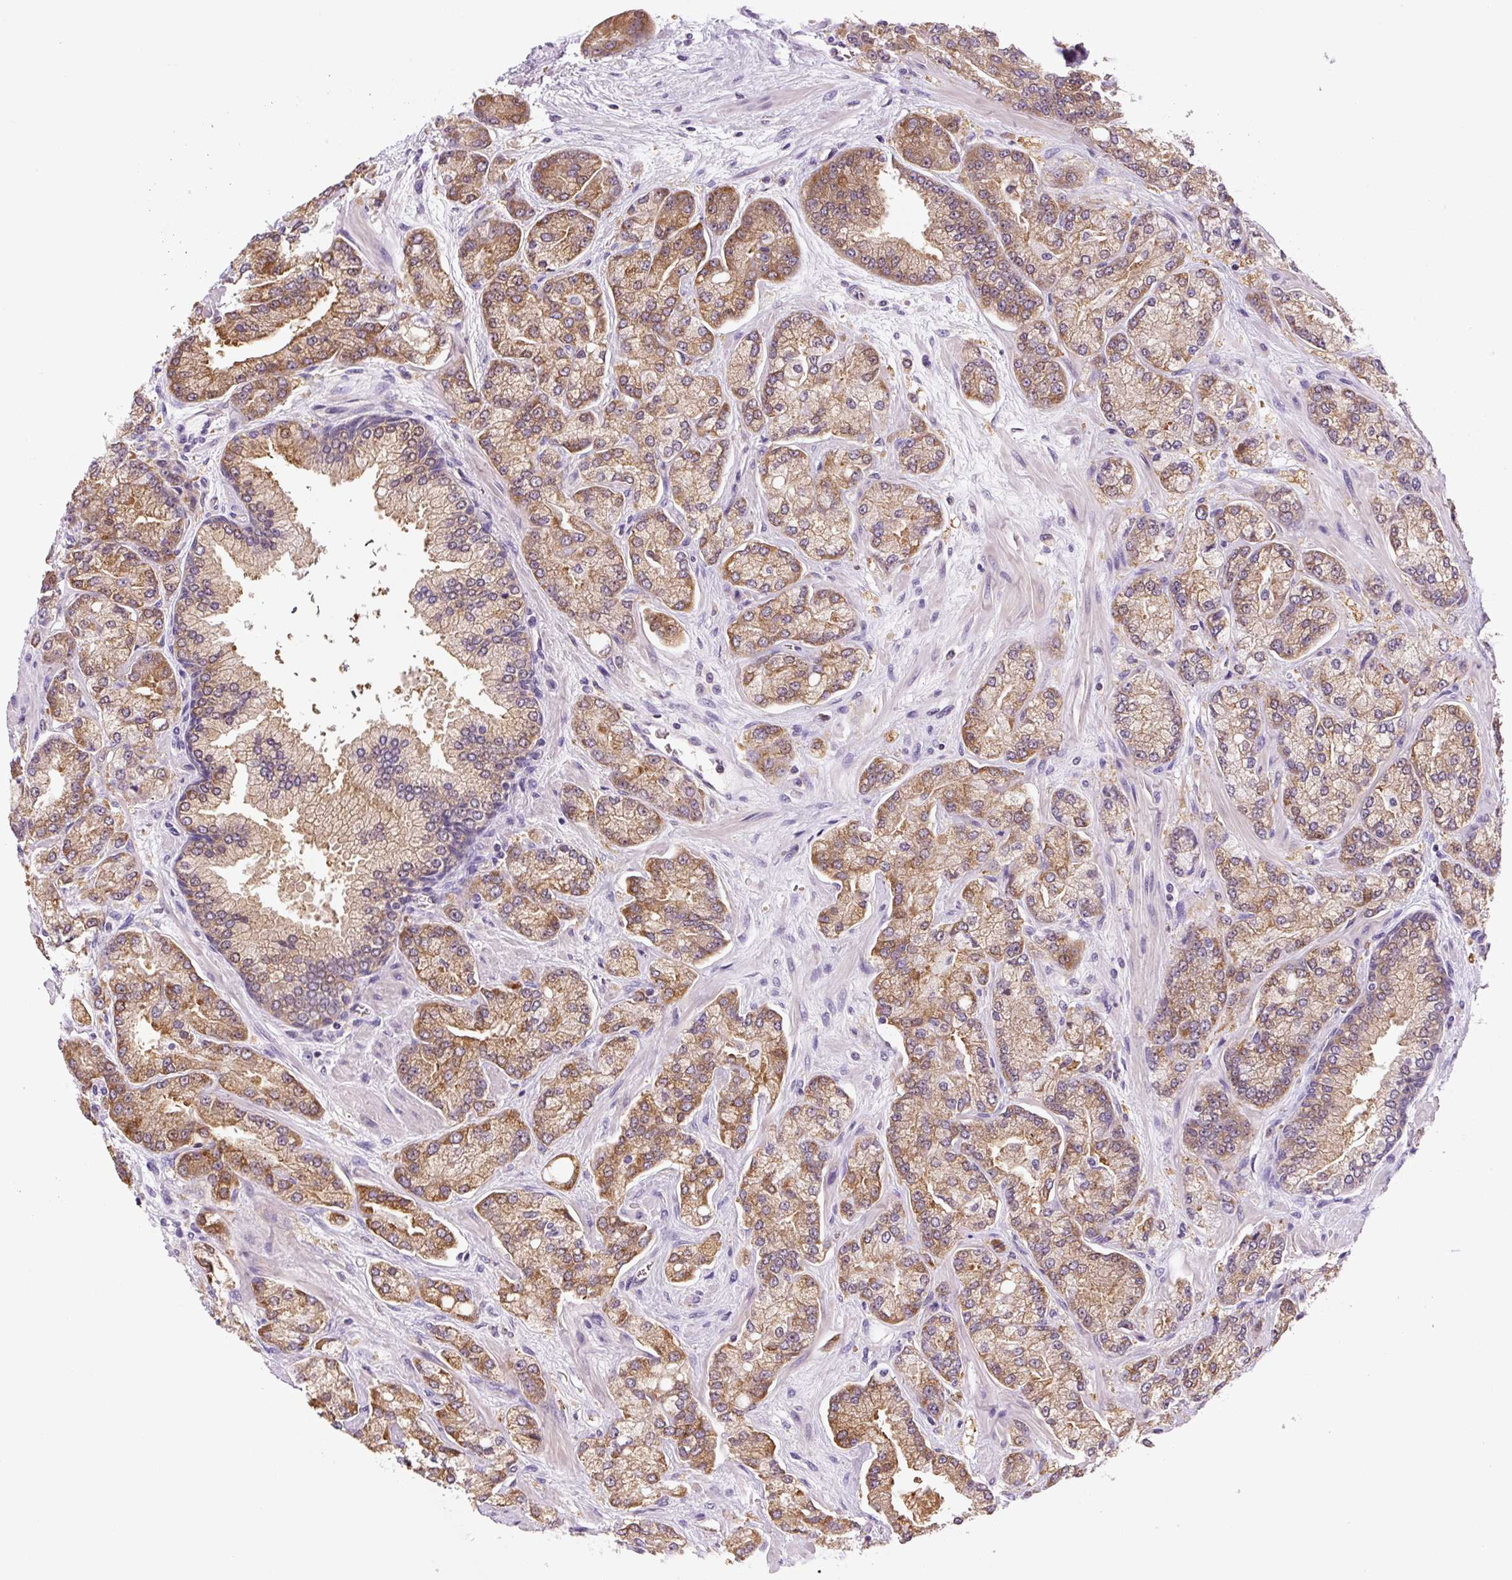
{"staining": {"intensity": "moderate", "quantity": ">75%", "location": "cytoplasmic/membranous"}, "tissue": "prostate cancer", "cell_type": "Tumor cells", "image_type": "cancer", "snomed": [{"axis": "morphology", "description": "Adenocarcinoma, High grade"}, {"axis": "topography", "description": "Prostate"}], "caption": "A brown stain shows moderate cytoplasmic/membranous positivity of a protein in high-grade adenocarcinoma (prostate) tumor cells.", "gene": "SPSB2", "patient": {"sex": "male", "age": 68}}